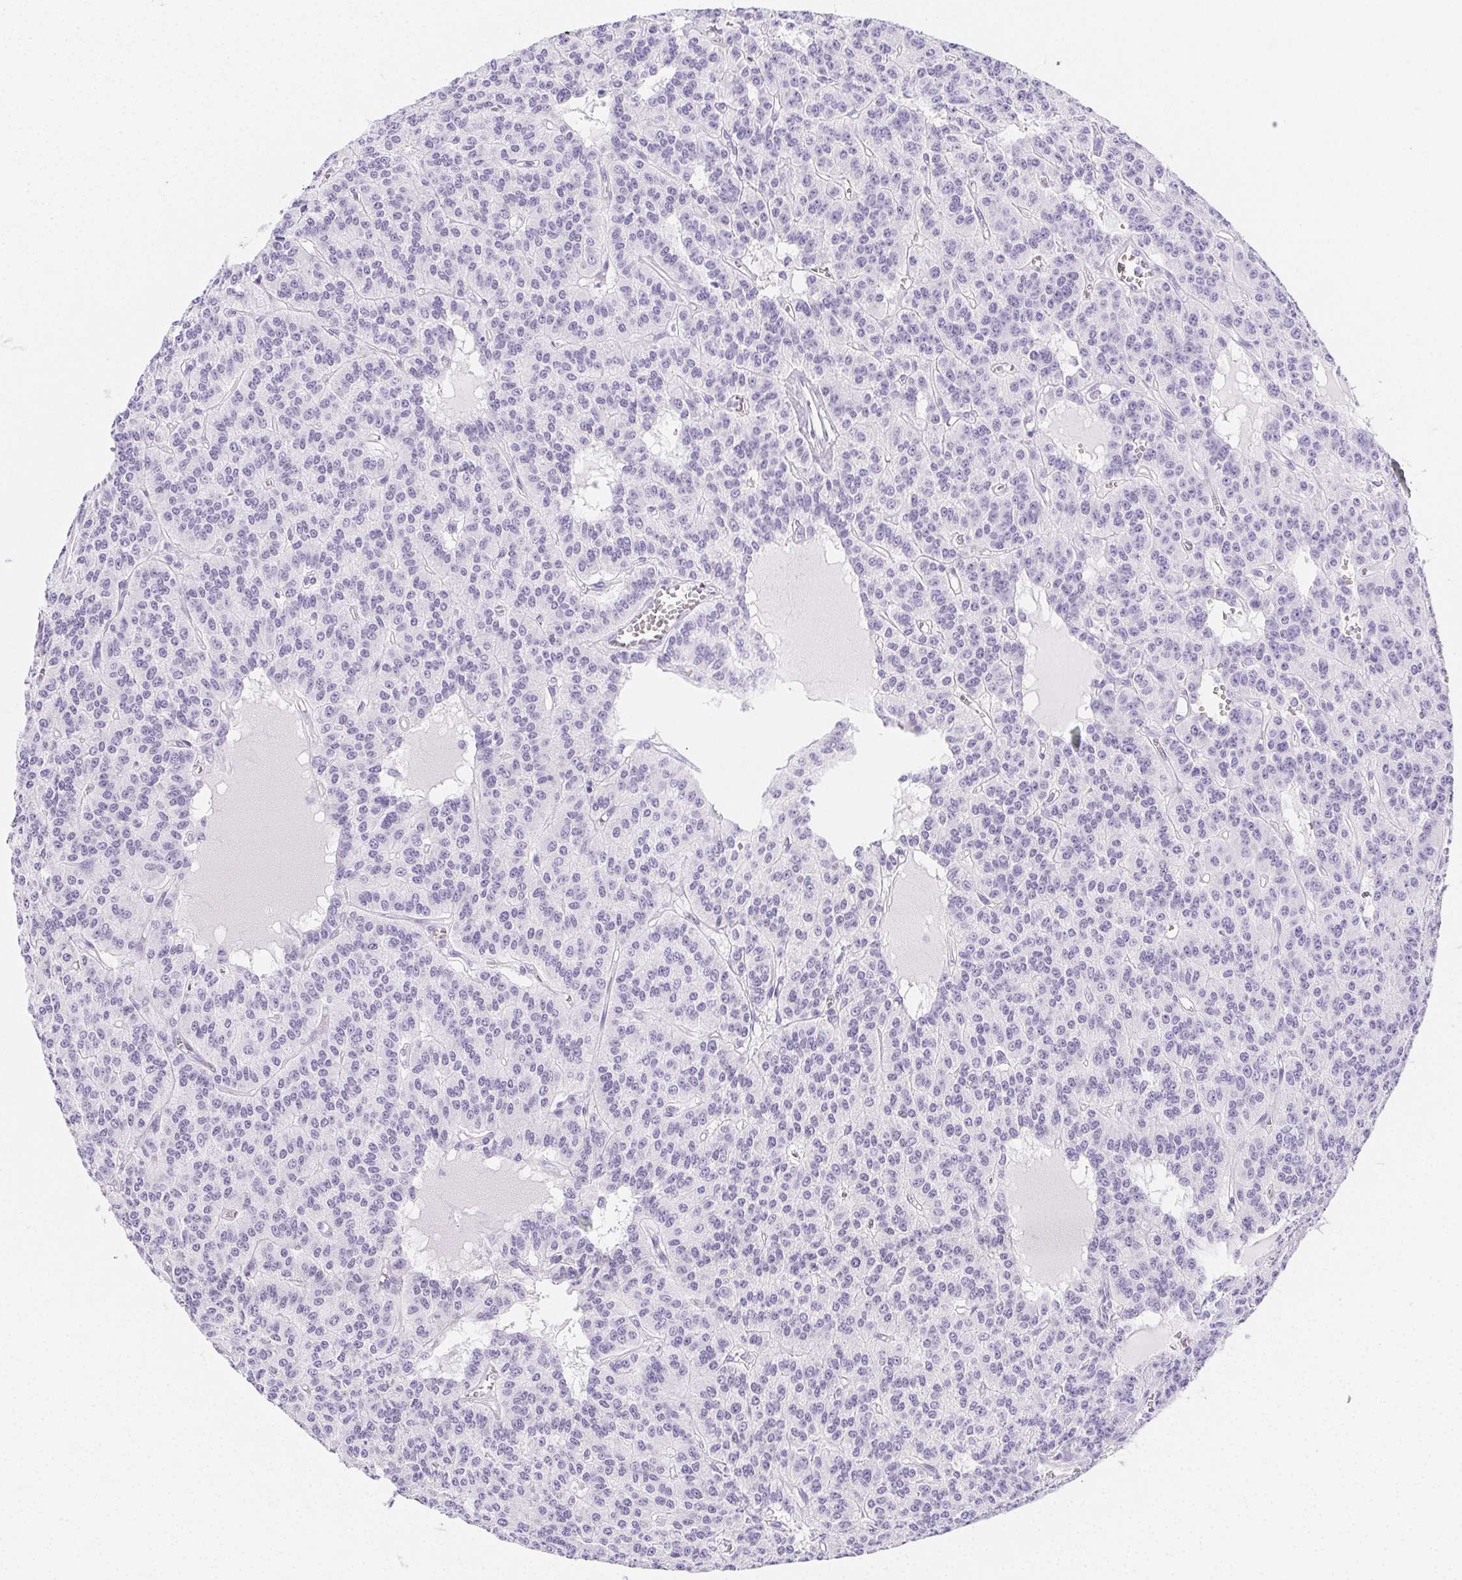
{"staining": {"intensity": "negative", "quantity": "none", "location": "none"}, "tissue": "carcinoid", "cell_type": "Tumor cells", "image_type": "cancer", "snomed": [{"axis": "morphology", "description": "Carcinoid, malignant, NOS"}, {"axis": "topography", "description": "Lung"}], "caption": "Tumor cells show no significant staining in malignant carcinoid. Brightfield microscopy of immunohistochemistry stained with DAB (brown) and hematoxylin (blue), captured at high magnification.", "gene": "HRC", "patient": {"sex": "female", "age": 71}}